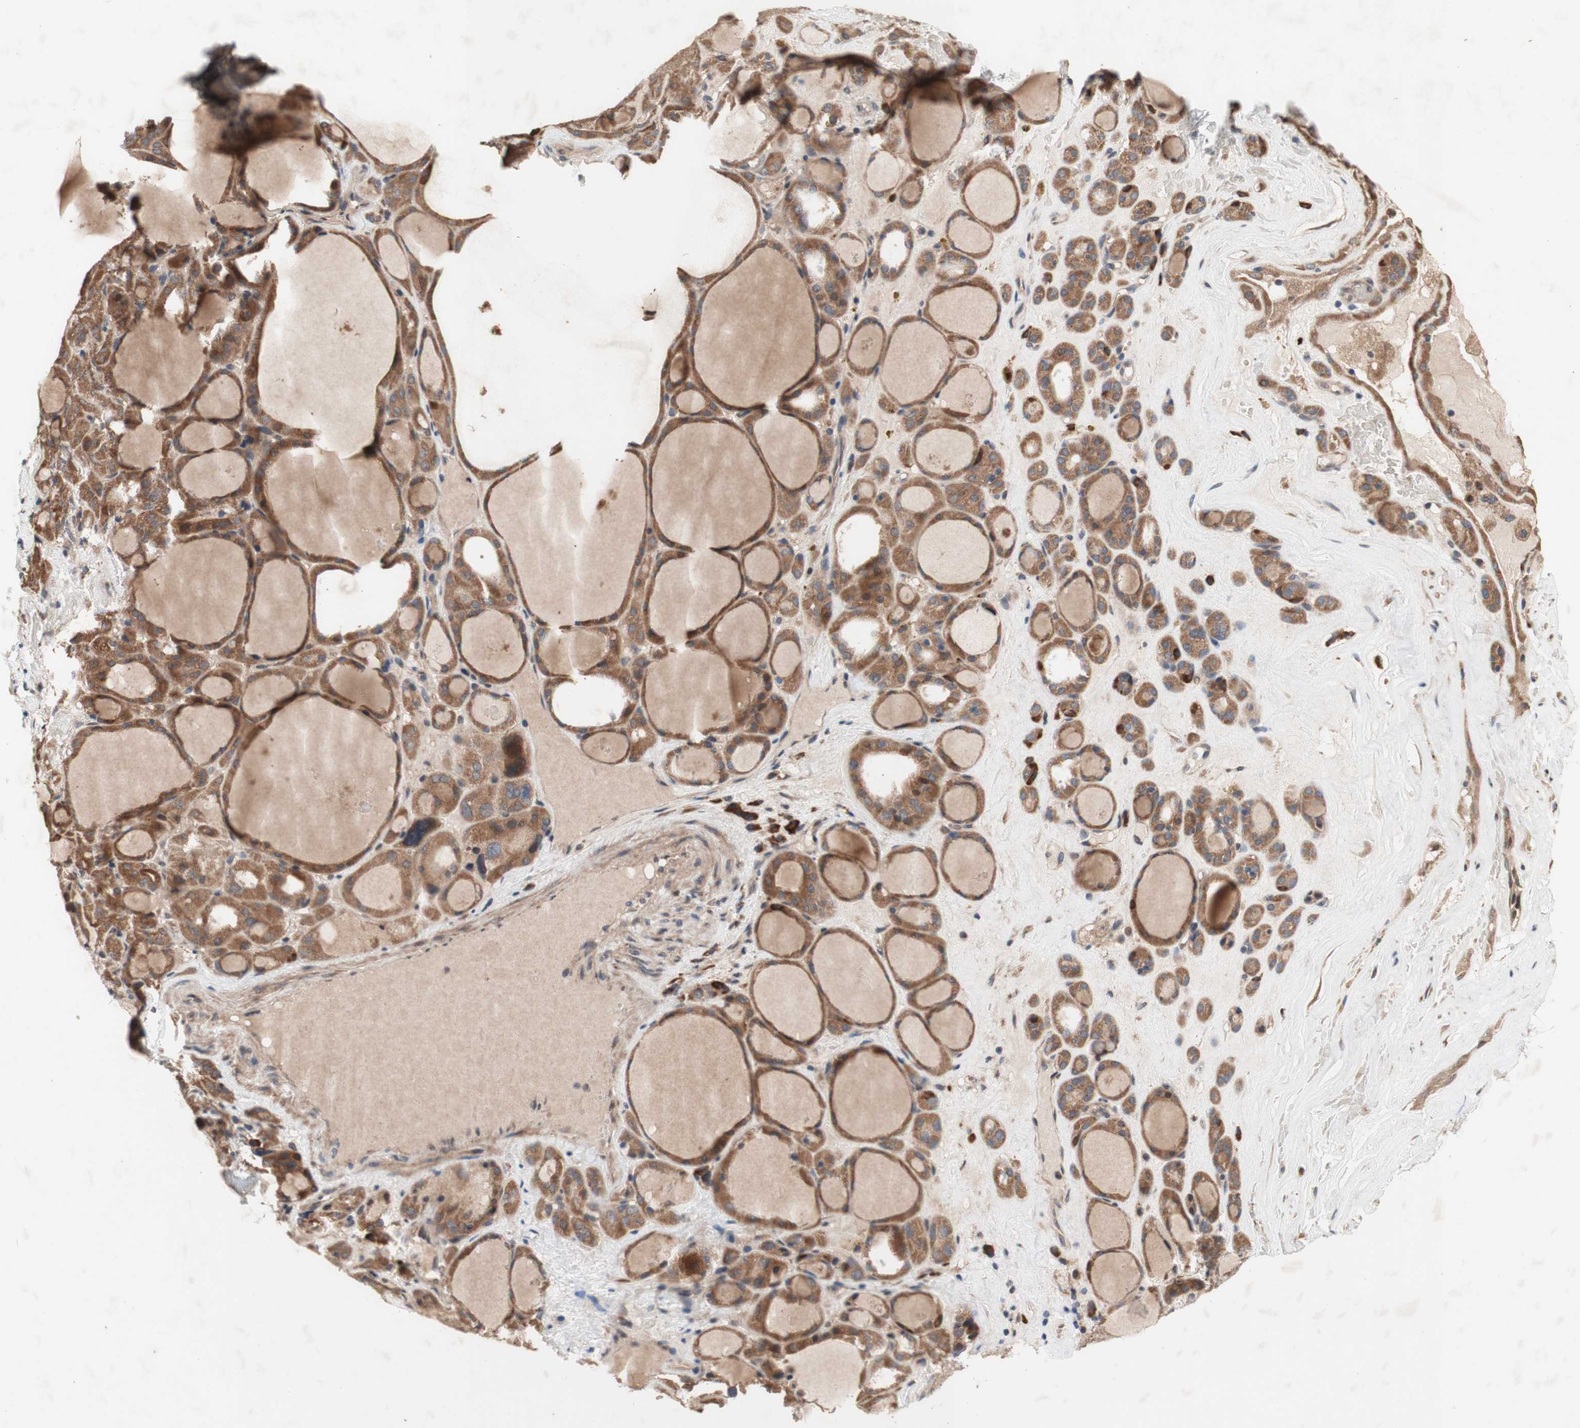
{"staining": {"intensity": "strong", "quantity": ">75%", "location": "cytoplasmic/membranous"}, "tissue": "thyroid gland", "cell_type": "Glandular cells", "image_type": "normal", "snomed": [{"axis": "morphology", "description": "Normal tissue, NOS"}, {"axis": "morphology", "description": "Carcinoma, NOS"}, {"axis": "topography", "description": "Thyroid gland"}], "caption": "Unremarkable thyroid gland was stained to show a protein in brown. There is high levels of strong cytoplasmic/membranous staining in about >75% of glandular cells.", "gene": "DDOST", "patient": {"sex": "female", "age": 86}}